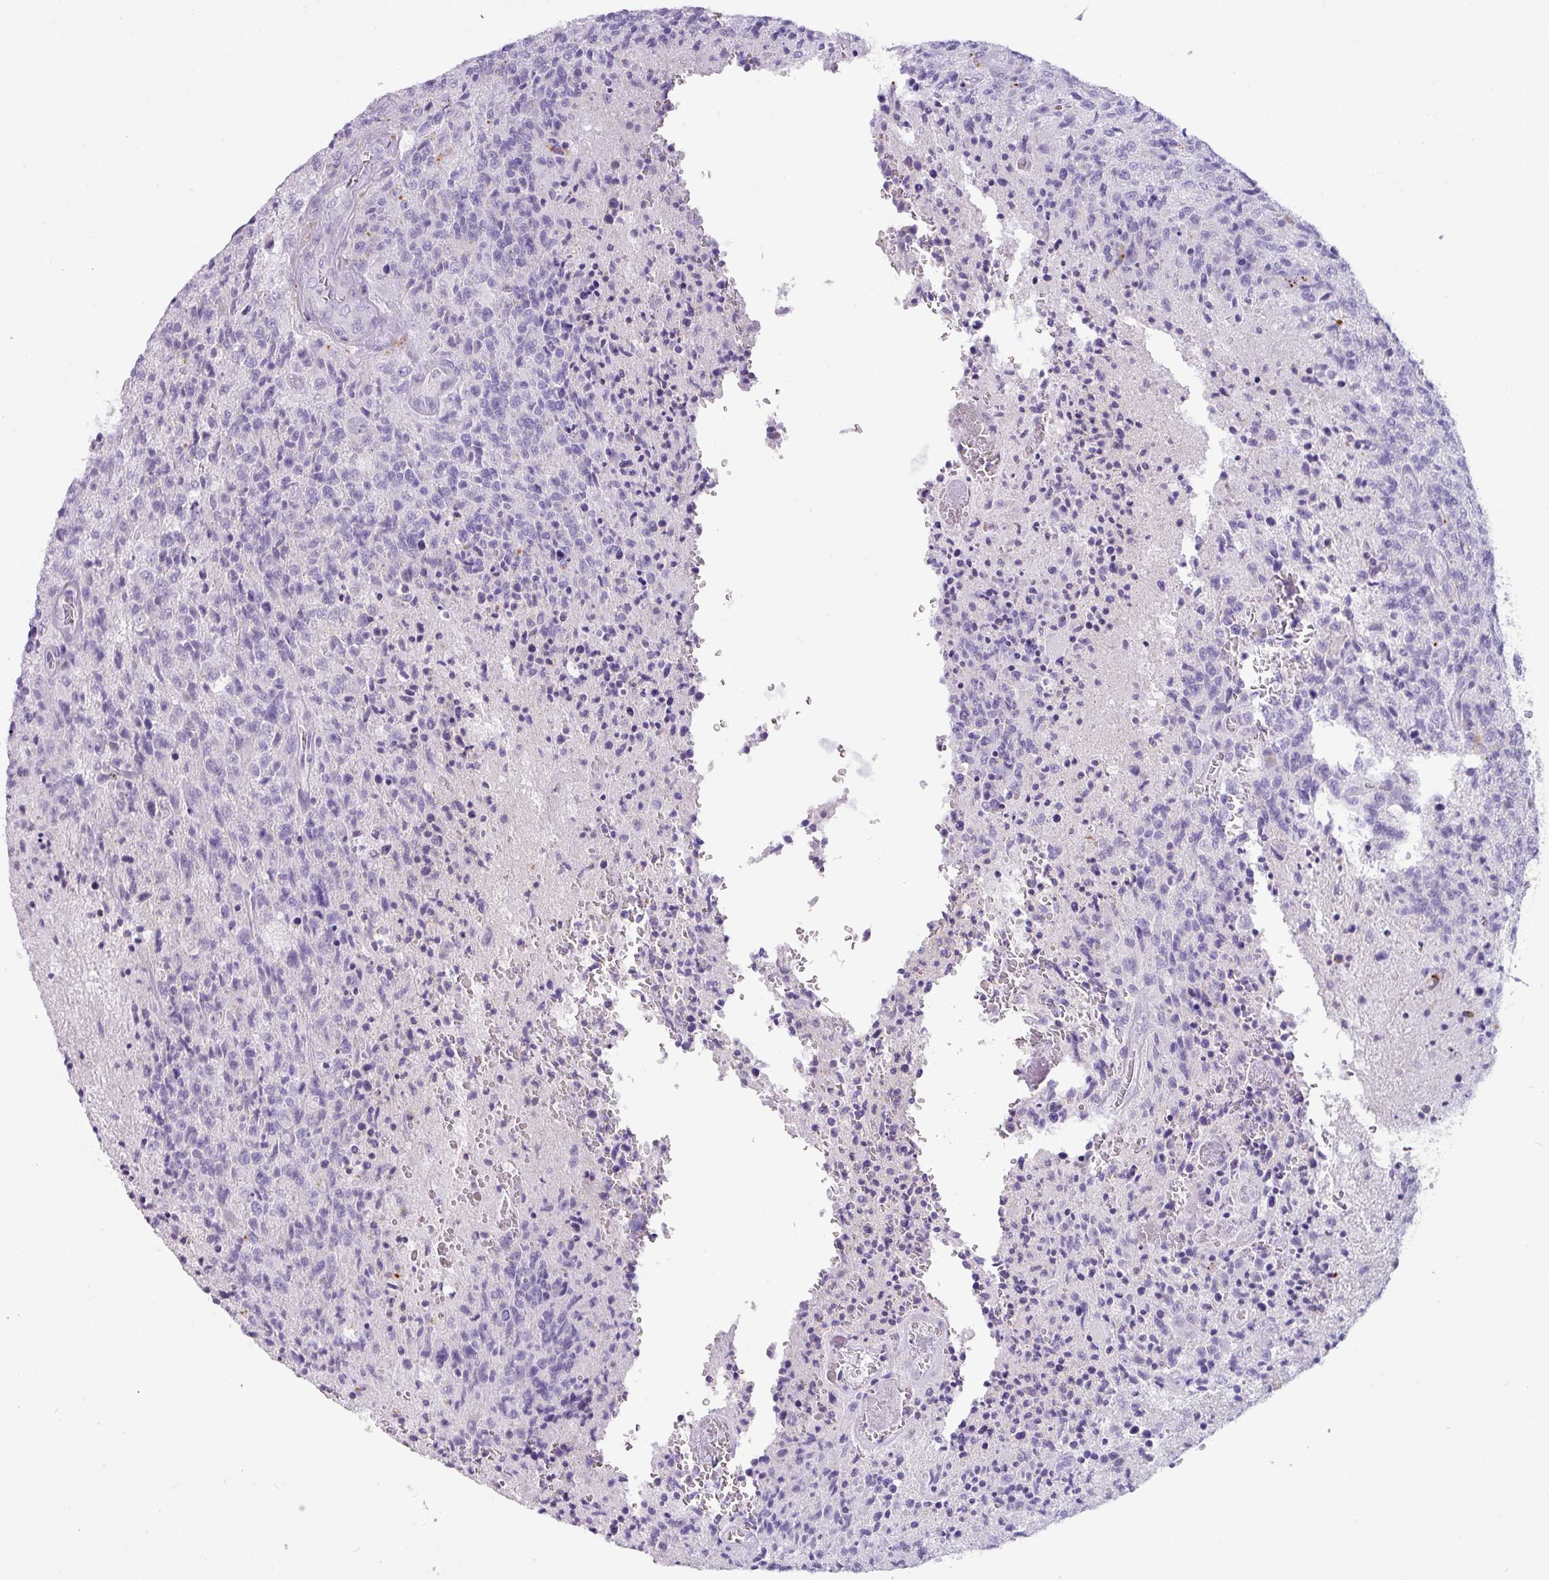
{"staining": {"intensity": "negative", "quantity": "none", "location": "none"}, "tissue": "glioma", "cell_type": "Tumor cells", "image_type": "cancer", "snomed": [{"axis": "morphology", "description": "Glioma, malignant, High grade"}, {"axis": "topography", "description": "Brain"}], "caption": "High-grade glioma (malignant) was stained to show a protein in brown. There is no significant expression in tumor cells.", "gene": "NCCRP1", "patient": {"sex": "male", "age": 36}}